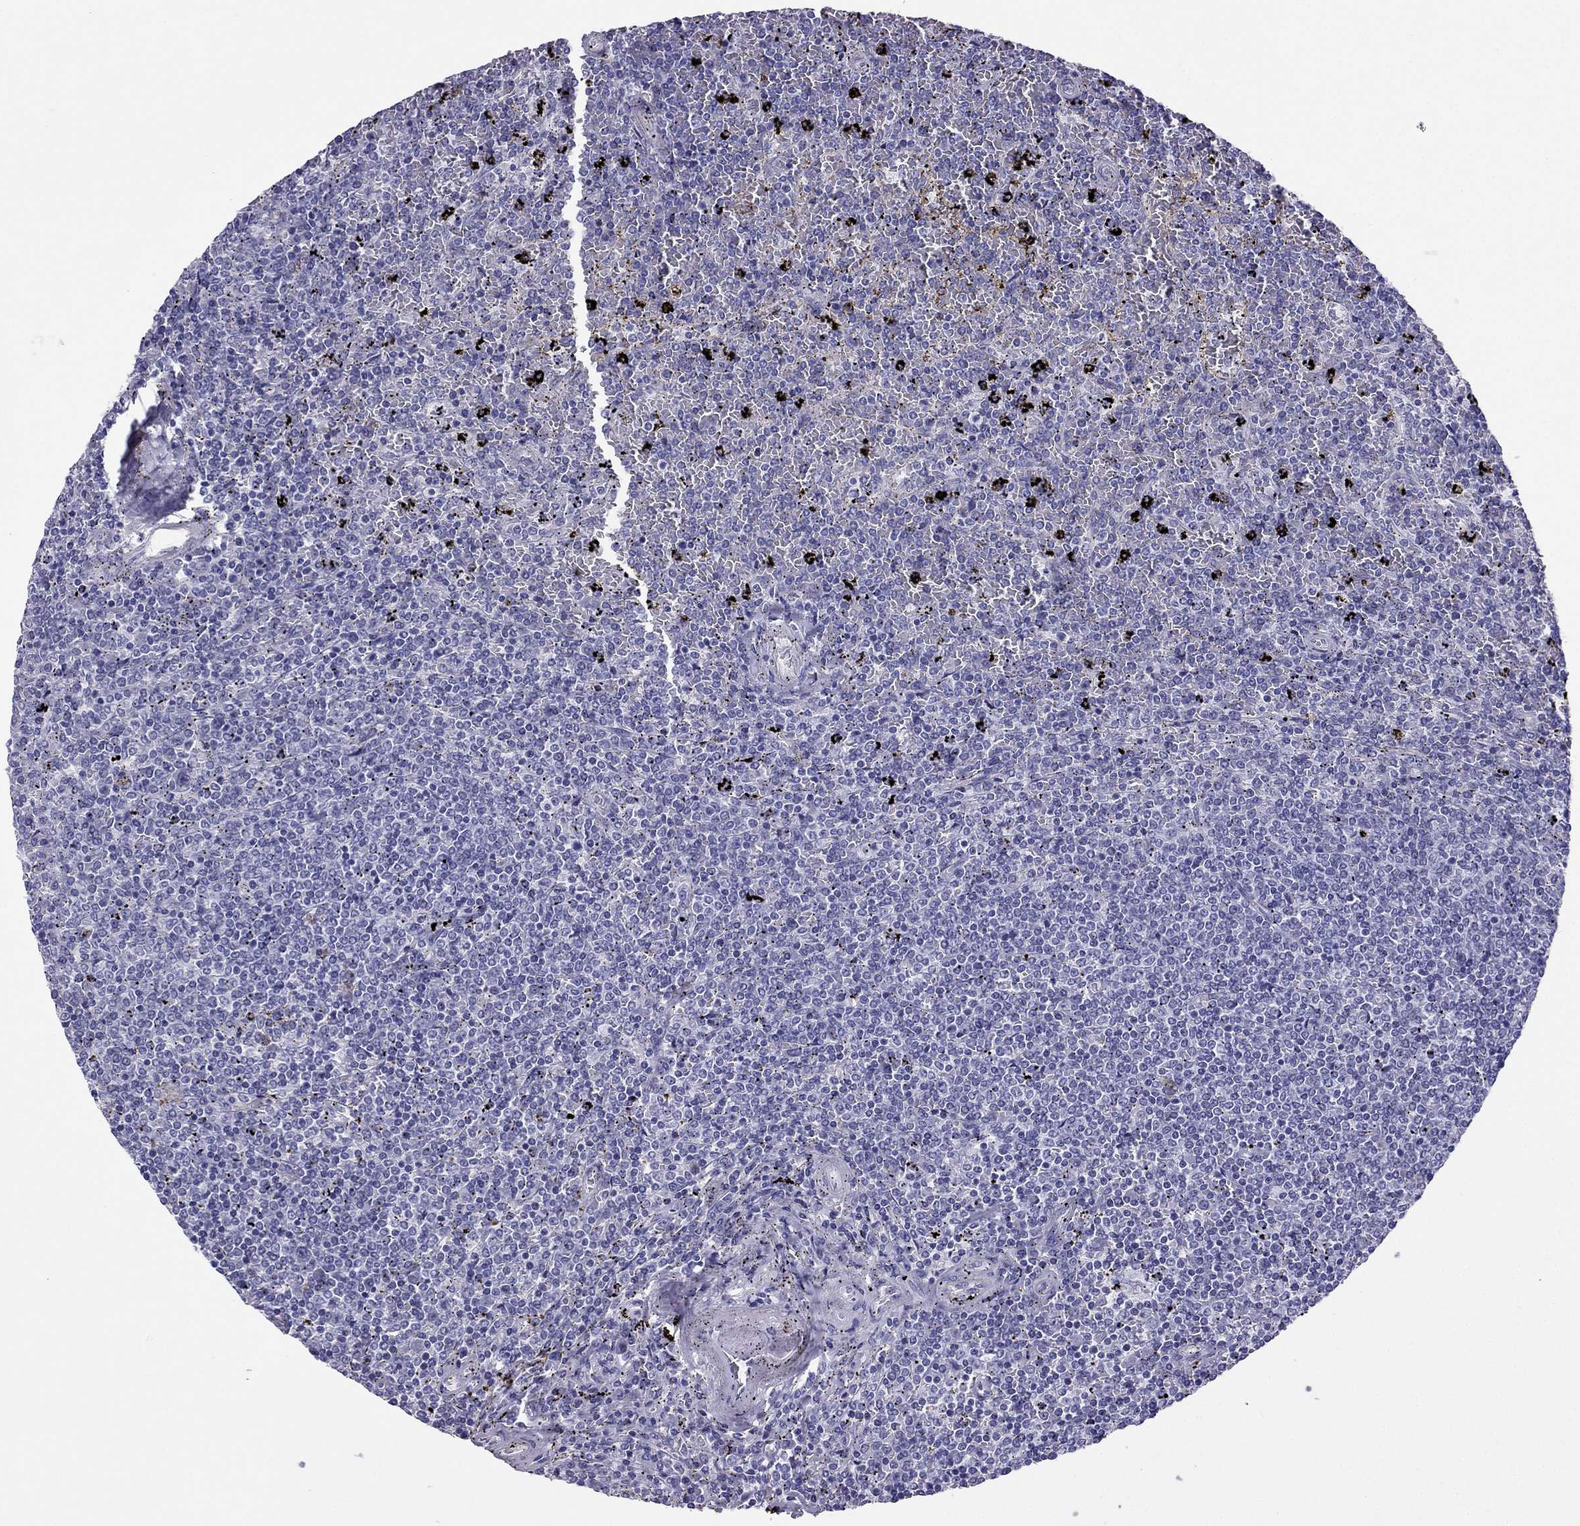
{"staining": {"intensity": "negative", "quantity": "none", "location": "none"}, "tissue": "lymphoma", "cell_type": "Tumor cells", "image_type": "cancer", "snomed": [{"axis": "morphology", "description": "Malignant lymphoma, non-Hodgkin's type, Low grade"}, {"axis": "topography", "description": "Spleen"}], "caption": "A histopathology image of human low-grade malignant lymphoma, non-Hodgkin's type is negative for staining in tumor cells.", "gene": "CROCC2", "patient": {"sex": "female", "age": 77}}